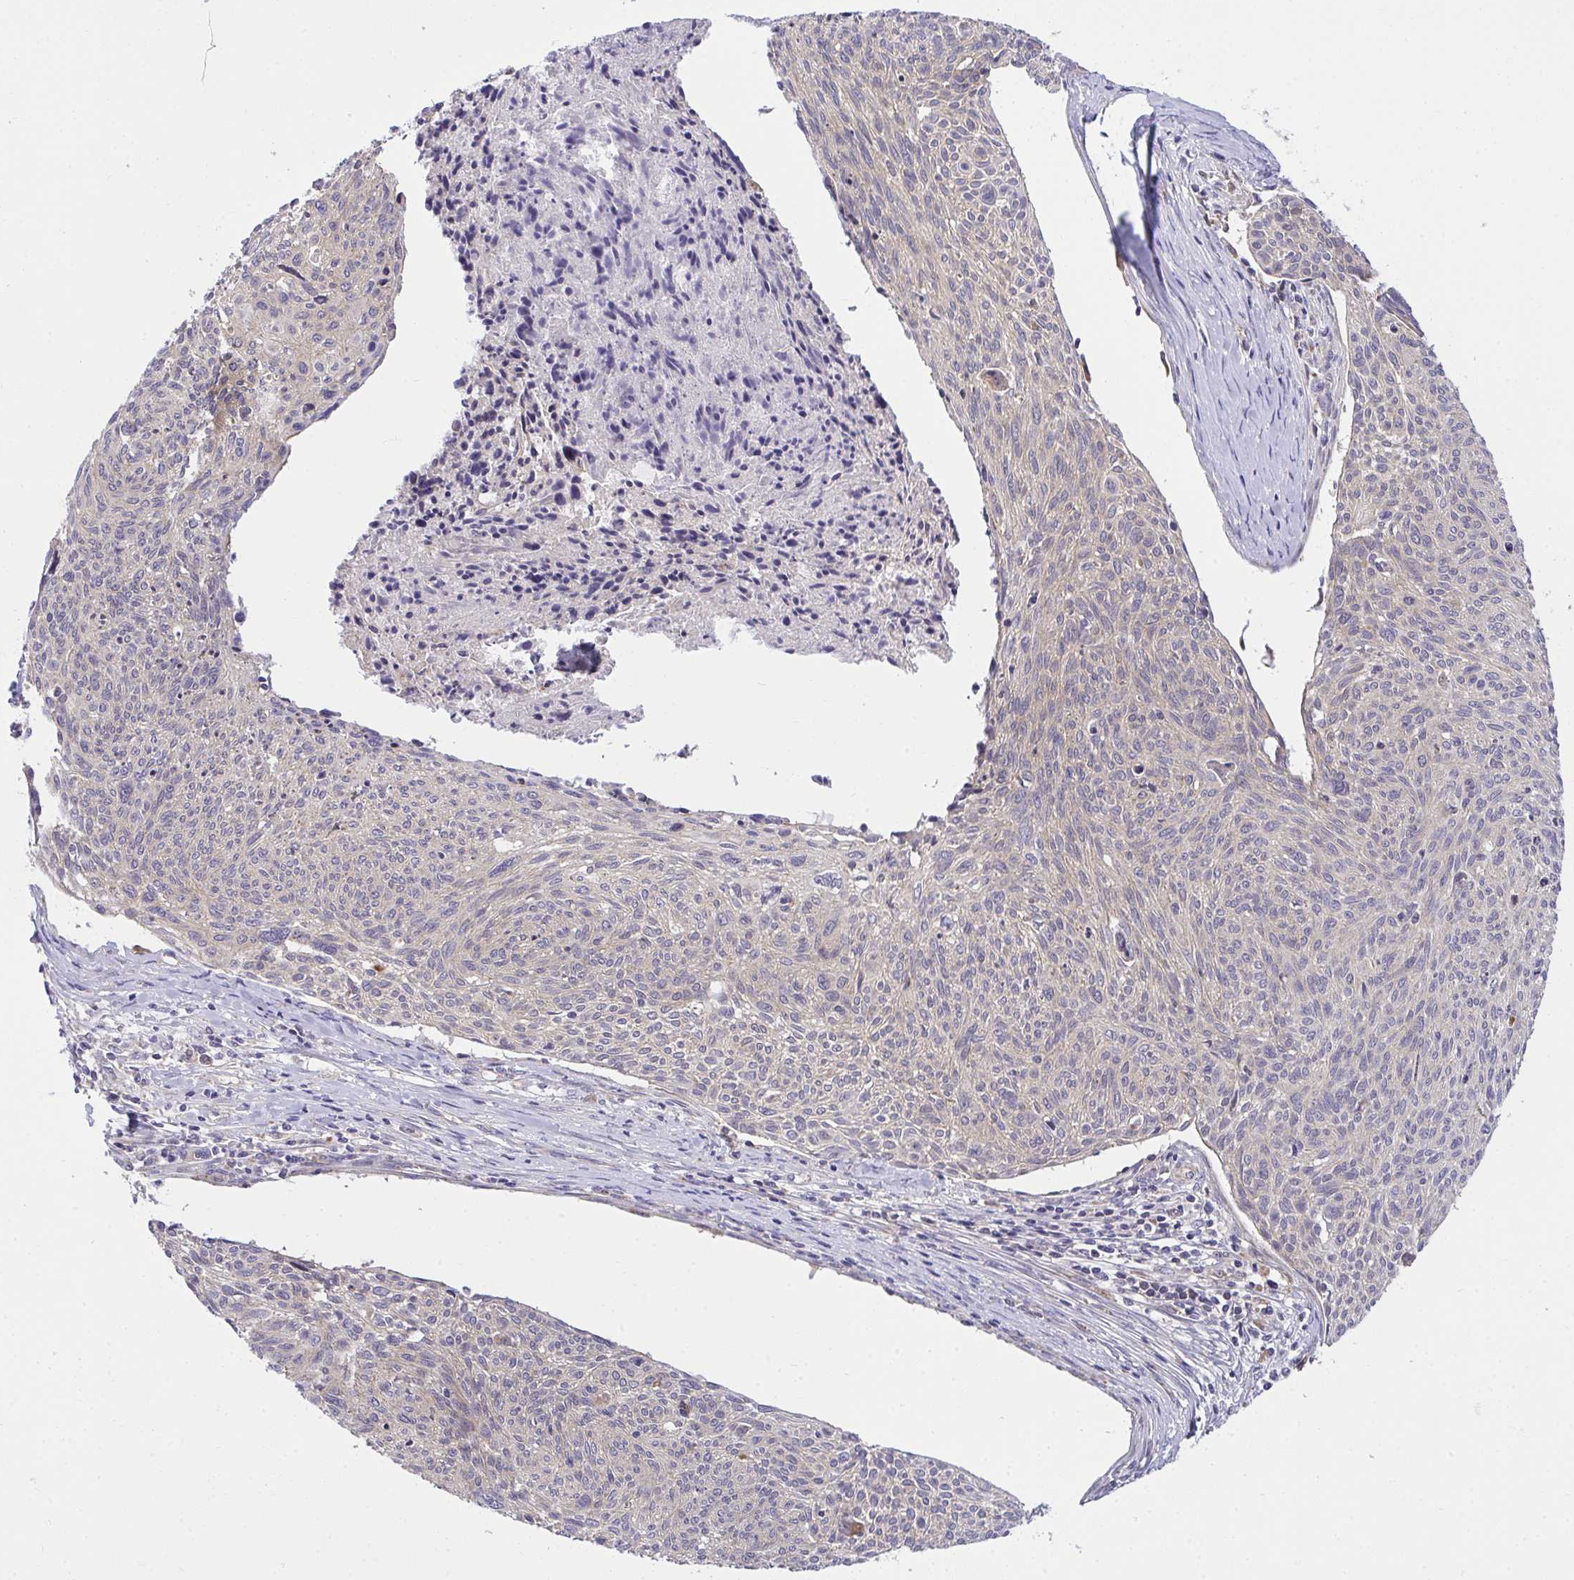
{"staining": {"intensity": "weak", "quantity": "25%-75%", "location": "cytoplasmic/membranous"}, "tissue": "cervical cancer", "cell_type": "Tumor cells", "image_type": "cancer", "snomed": [{"axis": "morphology", "description": "Squamous cell carcinoma, NOS"}, {"axis": "topography", "description": "Cervix"}], "caption": "Brown immunohistochemical staining in squamous cell carcinoma (cervical) displays weak cytoplasmic/membranous staining in about 25%-75% of tumor cells.", "gene": "XAF1", "patient": {"sex": "female", "age": 49}}